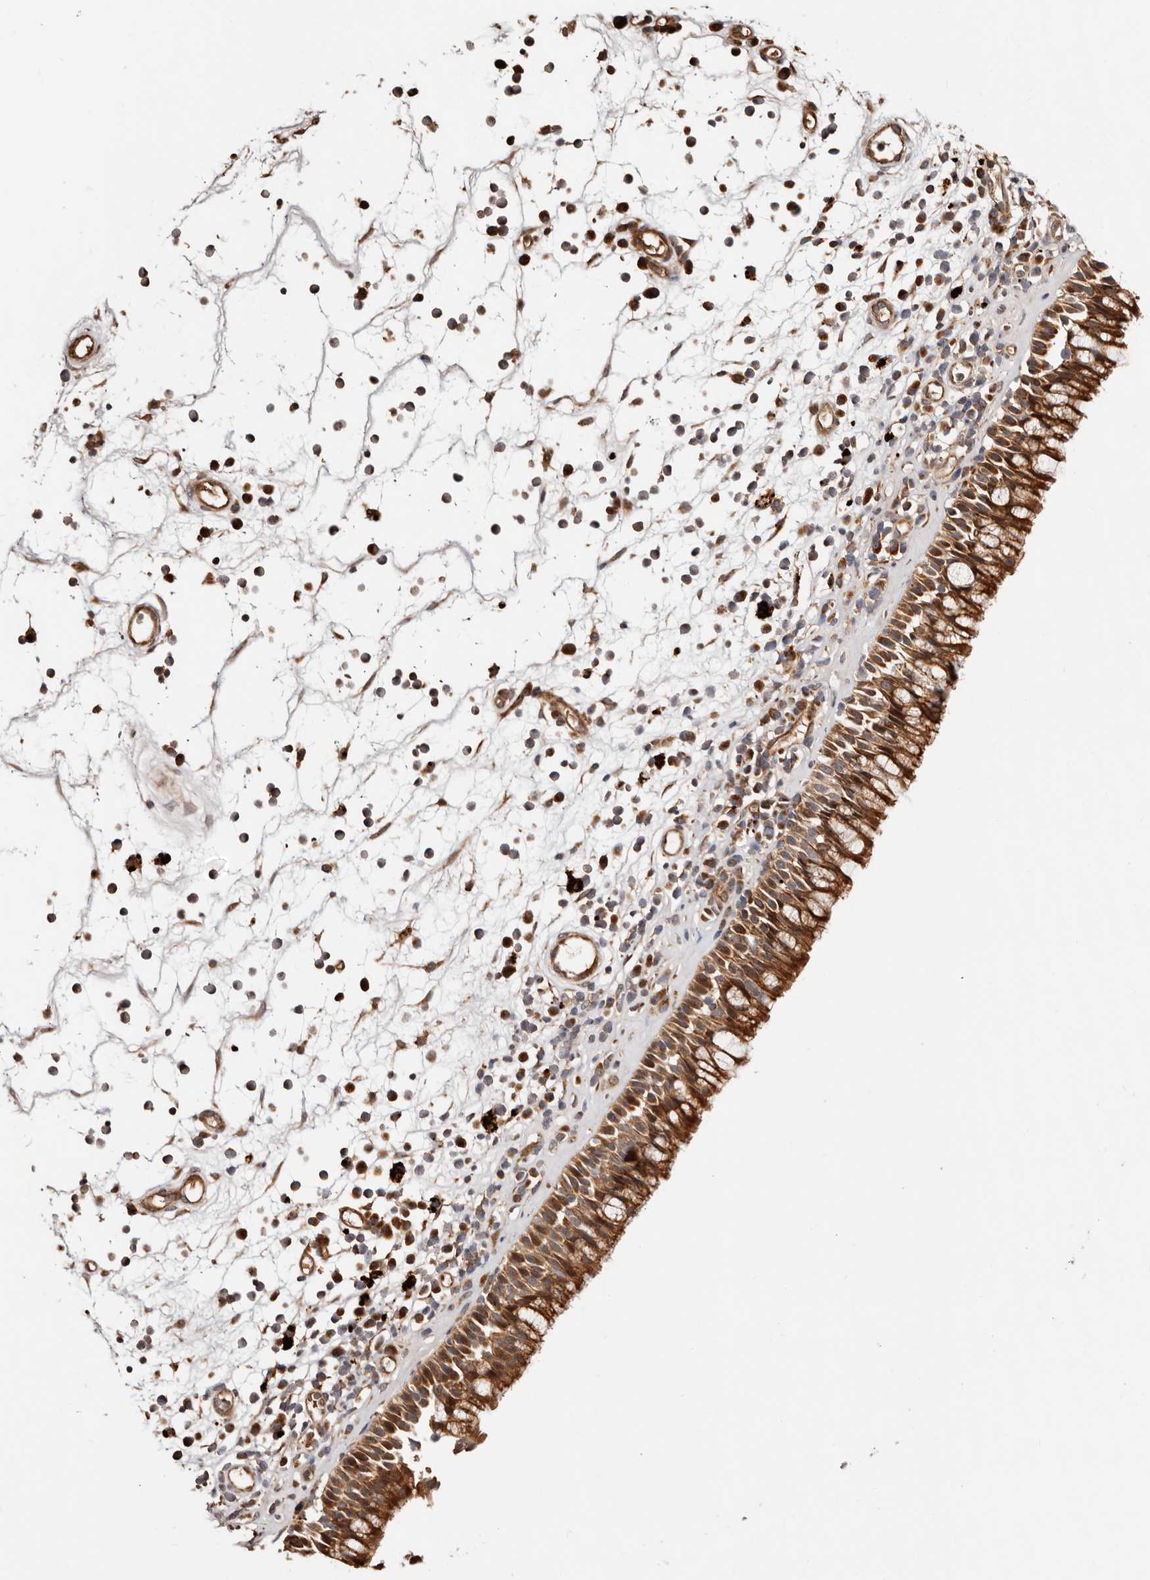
{"staining": {"intensity": "strong", "quantity": ">75%", "location": "cytoplasmic/membranous,nuclear"}, "tissue": "nasopharynx", "cell_type": "Respiratory epithelial cells", "image_type": "normal", "snomed": [{"axis": "morphology", "description": "Normal tissue, NOS"}, {"axis": "morphology", "description": "Inflammation, NOS"}, {"axis": "morphology", "description": "Malignant melanoma, Metastatic site"}, {"axis": "topography", "description": "Nasopharynx"}], "caption": "Protein analysis of benign nasopharynx reveals strong cytoplasmic/membranous,nuclear expression in about >75% of respiratory epithelial cells.", "gene": "PTPN22", "patient": {"sex": "male", "age": 70}}